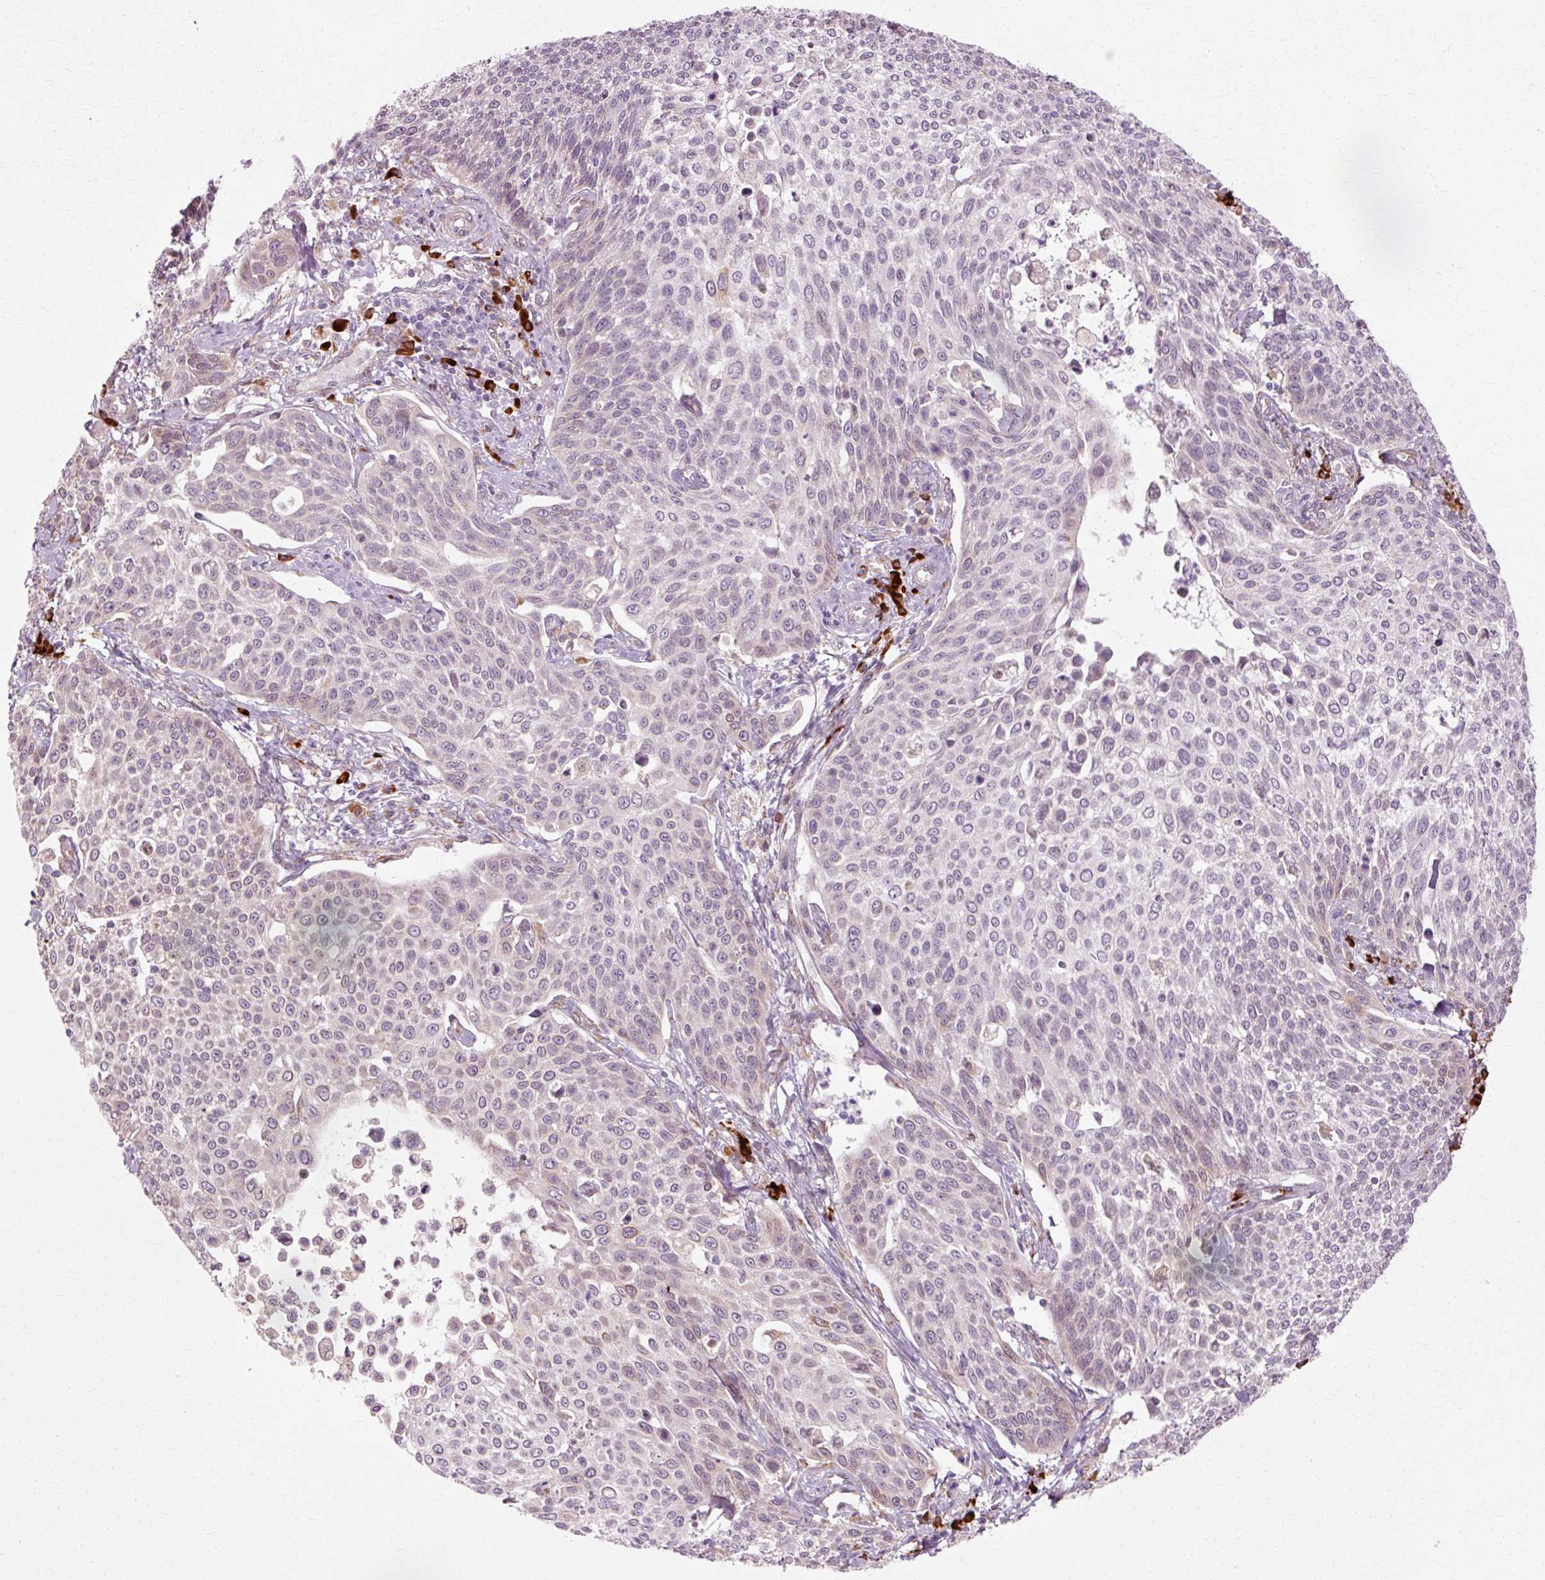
{"staining": {"intensity": "negative", "quantity": "none", "location": "none"}, "tissue": "cervical cancer", "cell_type": "Tumor cells", "image_type": "cancer", "snomed": [{"axis": "morphology", "description": "Squamous cell carcinoma, NOS"}, {"axis": "topography", "description": "Cervix"}], "caption": "The photomicrograph exhibits no staining of tumor cells in squamous cell carcinoma (cervical).", "gene": "RGPD5", "patient": {"sex": "female", "age": 34}}